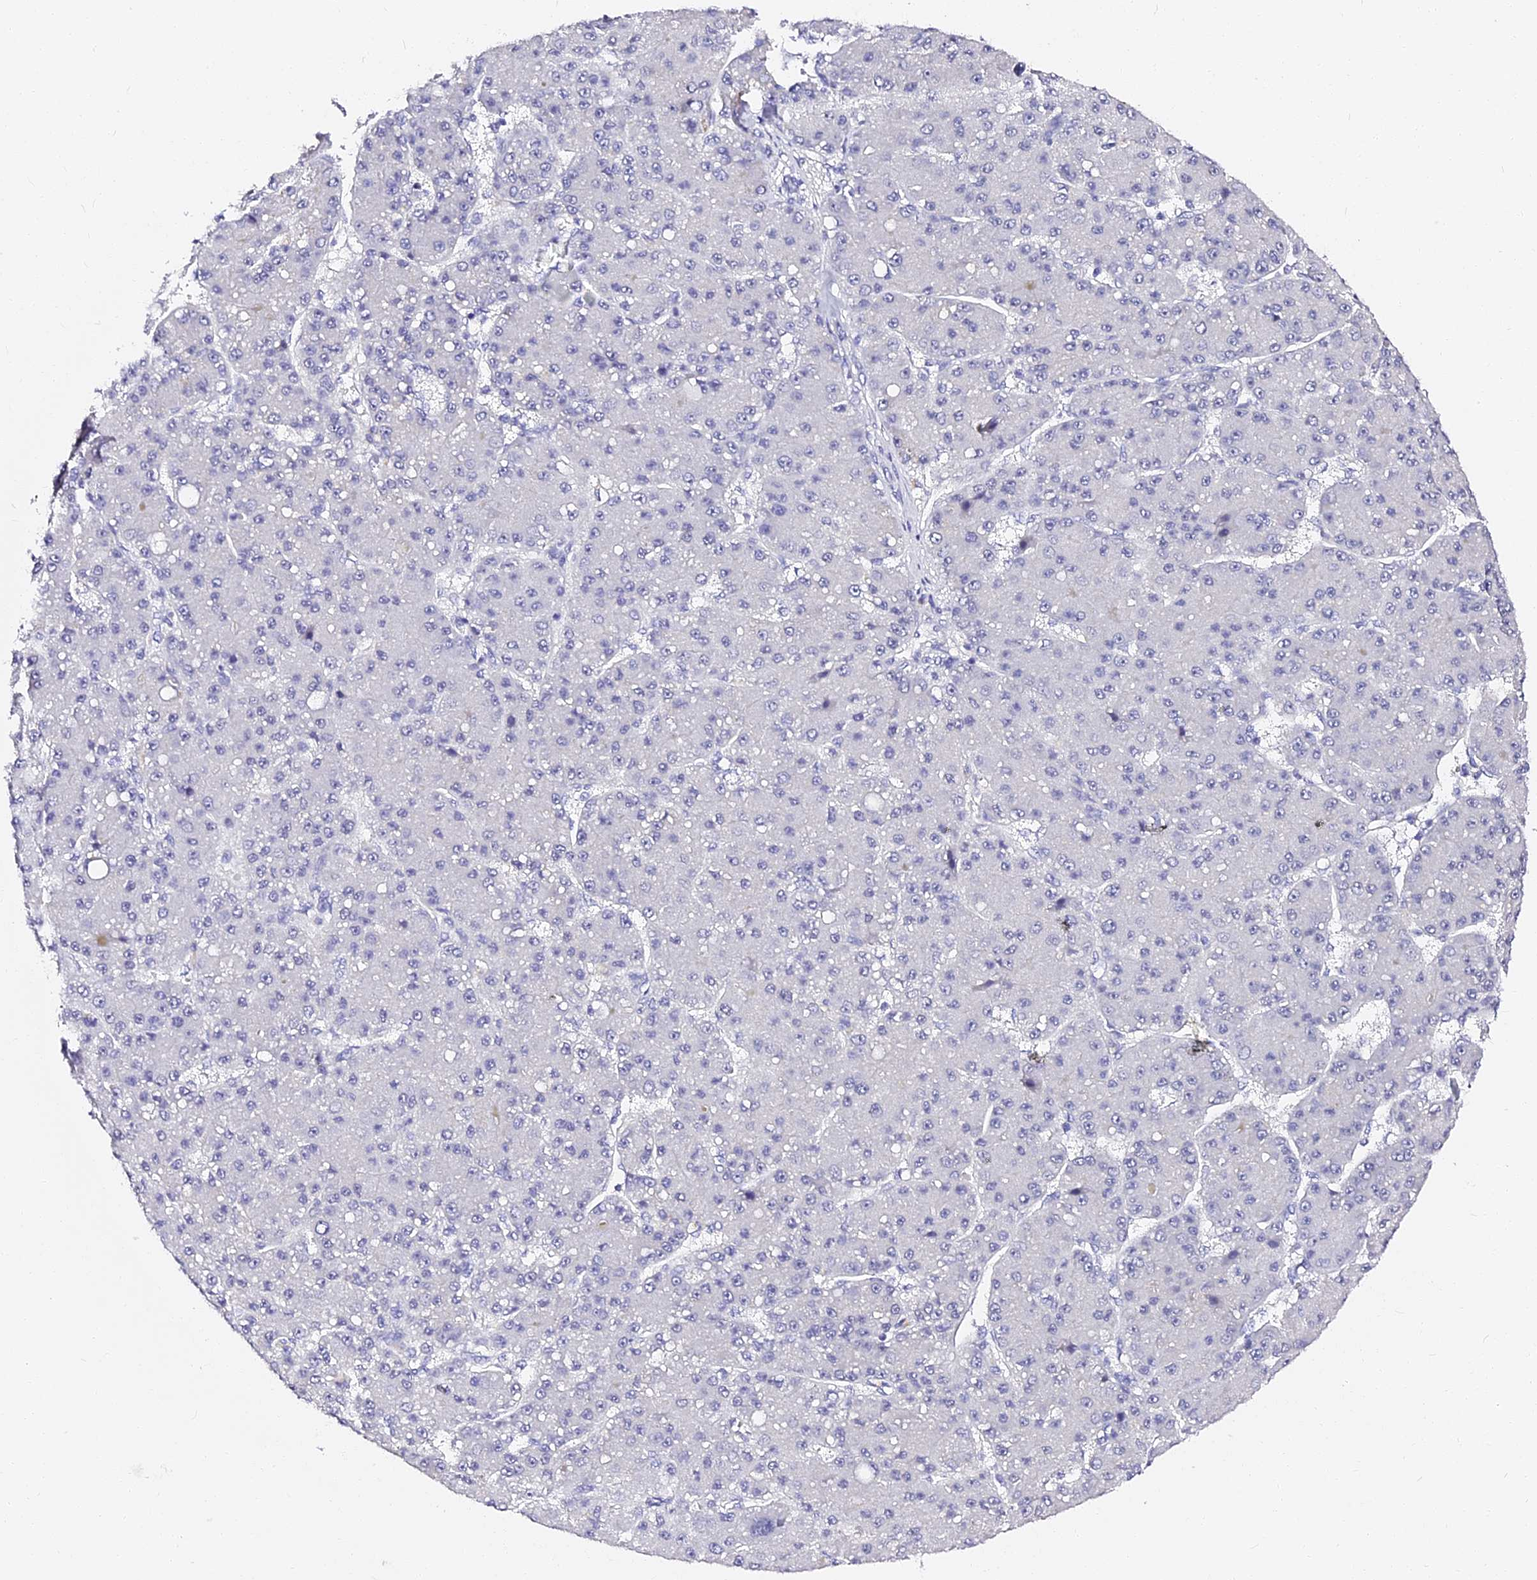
{"staining": {"intensity": "negative", "quantity": "none", "location": "none"}, "tissue": "liver cancer", "cell_type": "Tumor cells", "image_type": "cancer", "snomed": [{"axis": "morphology", "description": "Carcinoma, Hepatocellular, NOS"}, {"axis": "topography", "description": "Liver"}], "caption": "Immunohistochemistry photomicrograph of neoplastic tissue: hepatocellular carcinoma (liver) stained with DAB reveals no significant protein expression in tumor cells.", "gene": "VPS33B", "patient": {"sex": "male", "age": 67}}